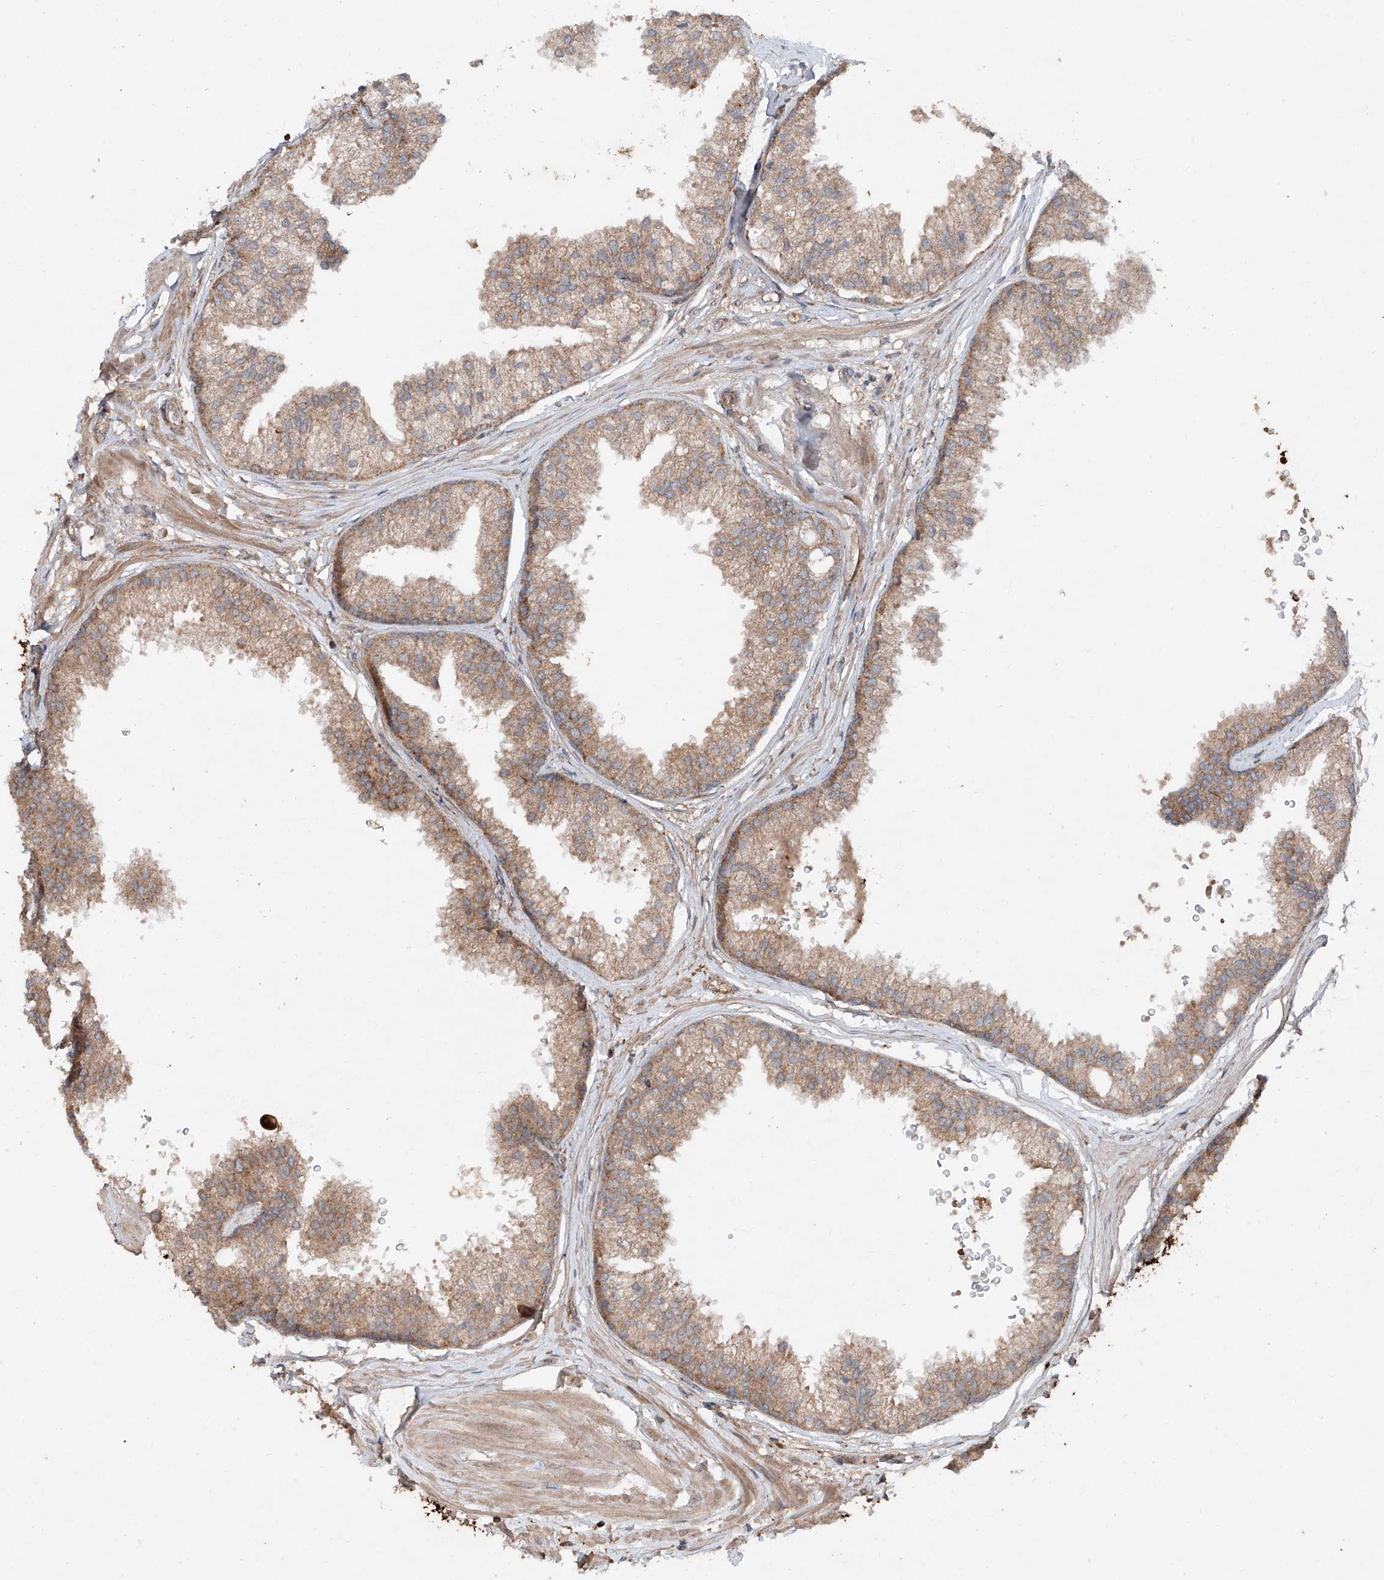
{"staining": {"intensity": "moderate", "quantity": ">75%", "location": "cytoplasmic/membranous"}, "tissue": "prostate", "cell_type": "Glandular cells", "image_type": "normal", "snomed": [{"axis": "morphology", "description": "Normal tissue, NOS"}, {"axis": "topography", "description": "Prostate"}], "caption": "DAB immunohistochemical staining of normal human prostate reveals moderate cytoplasmic/membranous protein staining in about >75% of glandular cells.", "gene": "ADAM23", "patient": {"sex": "male", "age": 48}}